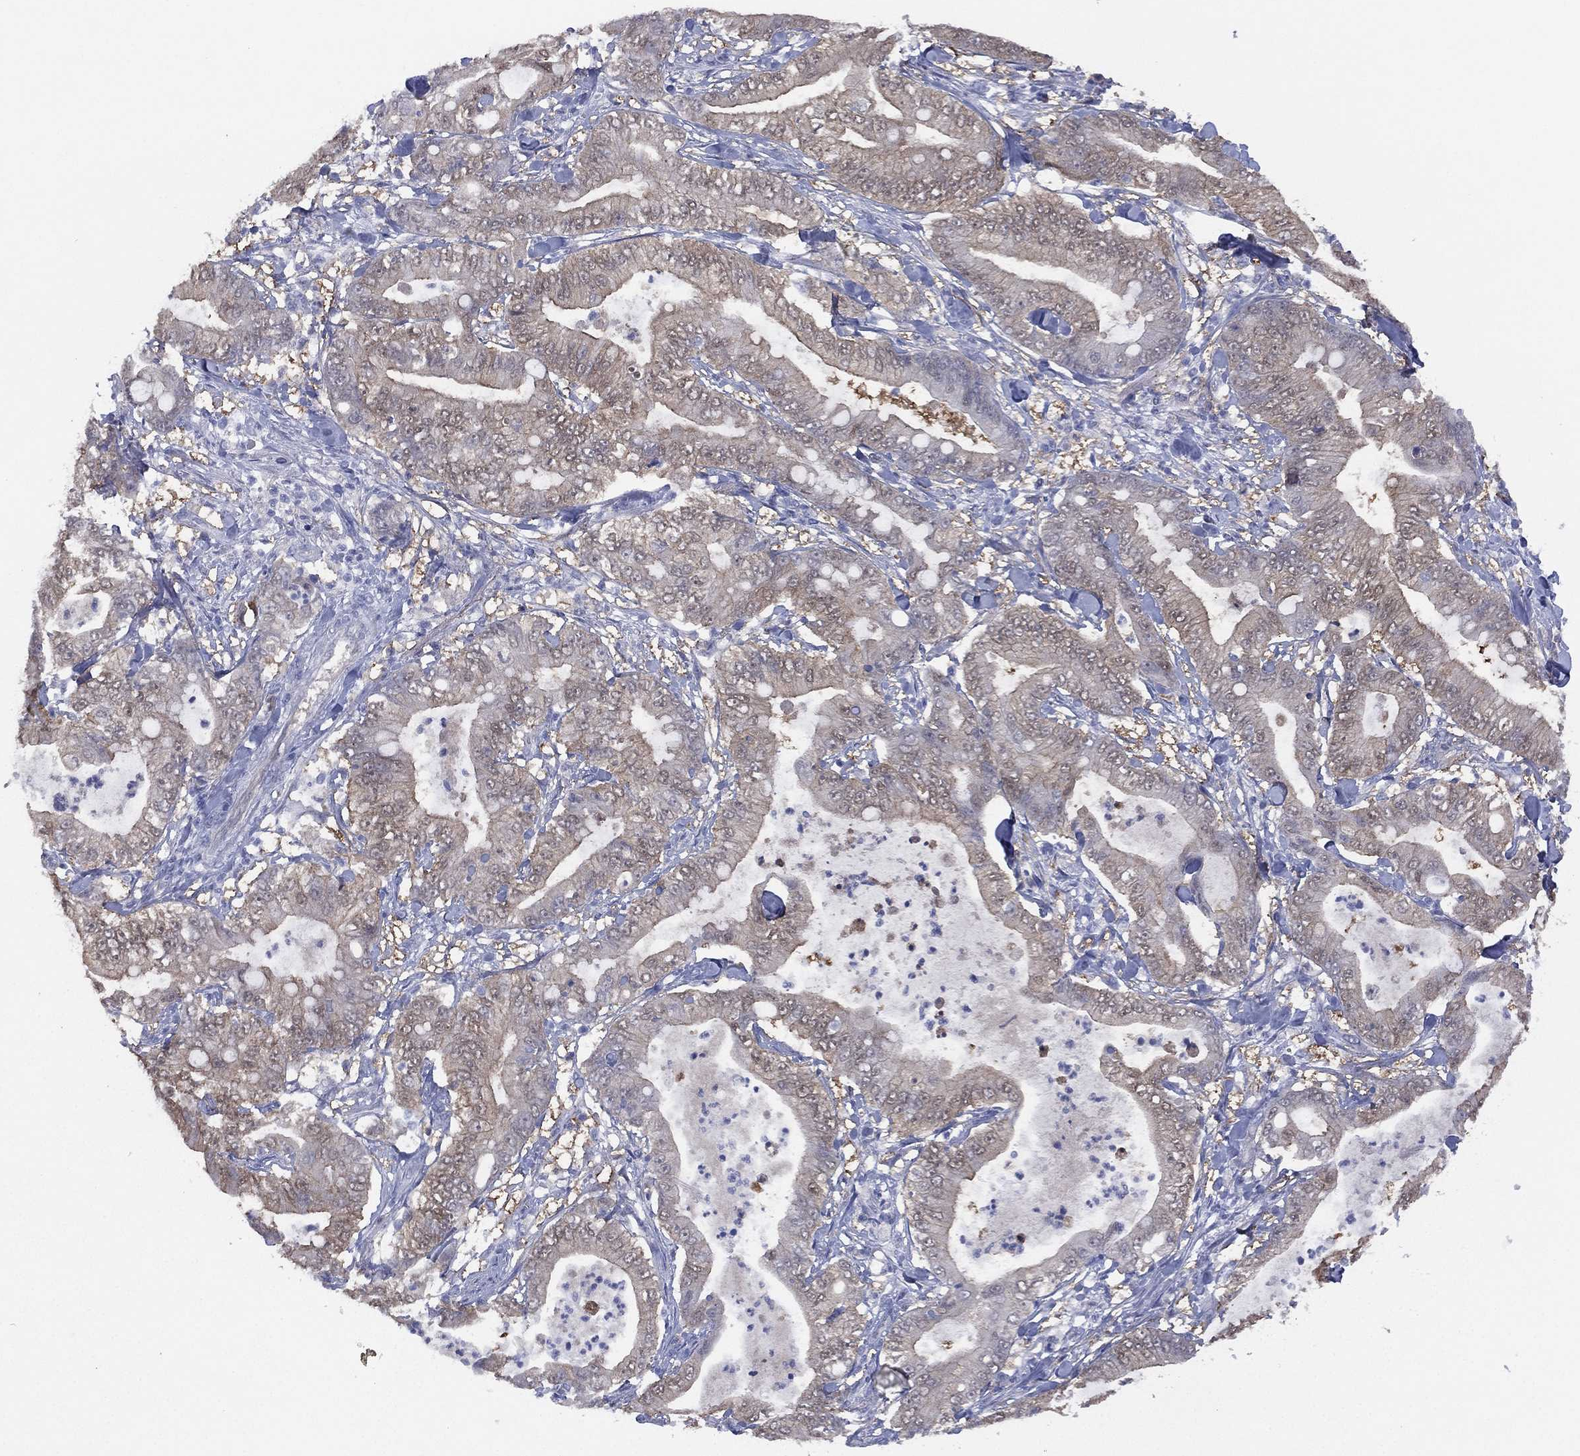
{"staining": {"intensity": "negative", "quantity": "none", "location": "none"}, "tissue": "pancreatic cancer", "cell_type": "Tumor cells", "image_type": "cancer", "snomed": [{"axis": "morphology", "description": "Adenocarcinoma, NOS"}, {"axis": "topography", "description": "Pancreas"}], "caption": "The micrograph shows no significant expression in tumor cells of pancreatic cancer.", "gene": "DDAH1", "patient": {"sex": "male", "age": 71}}